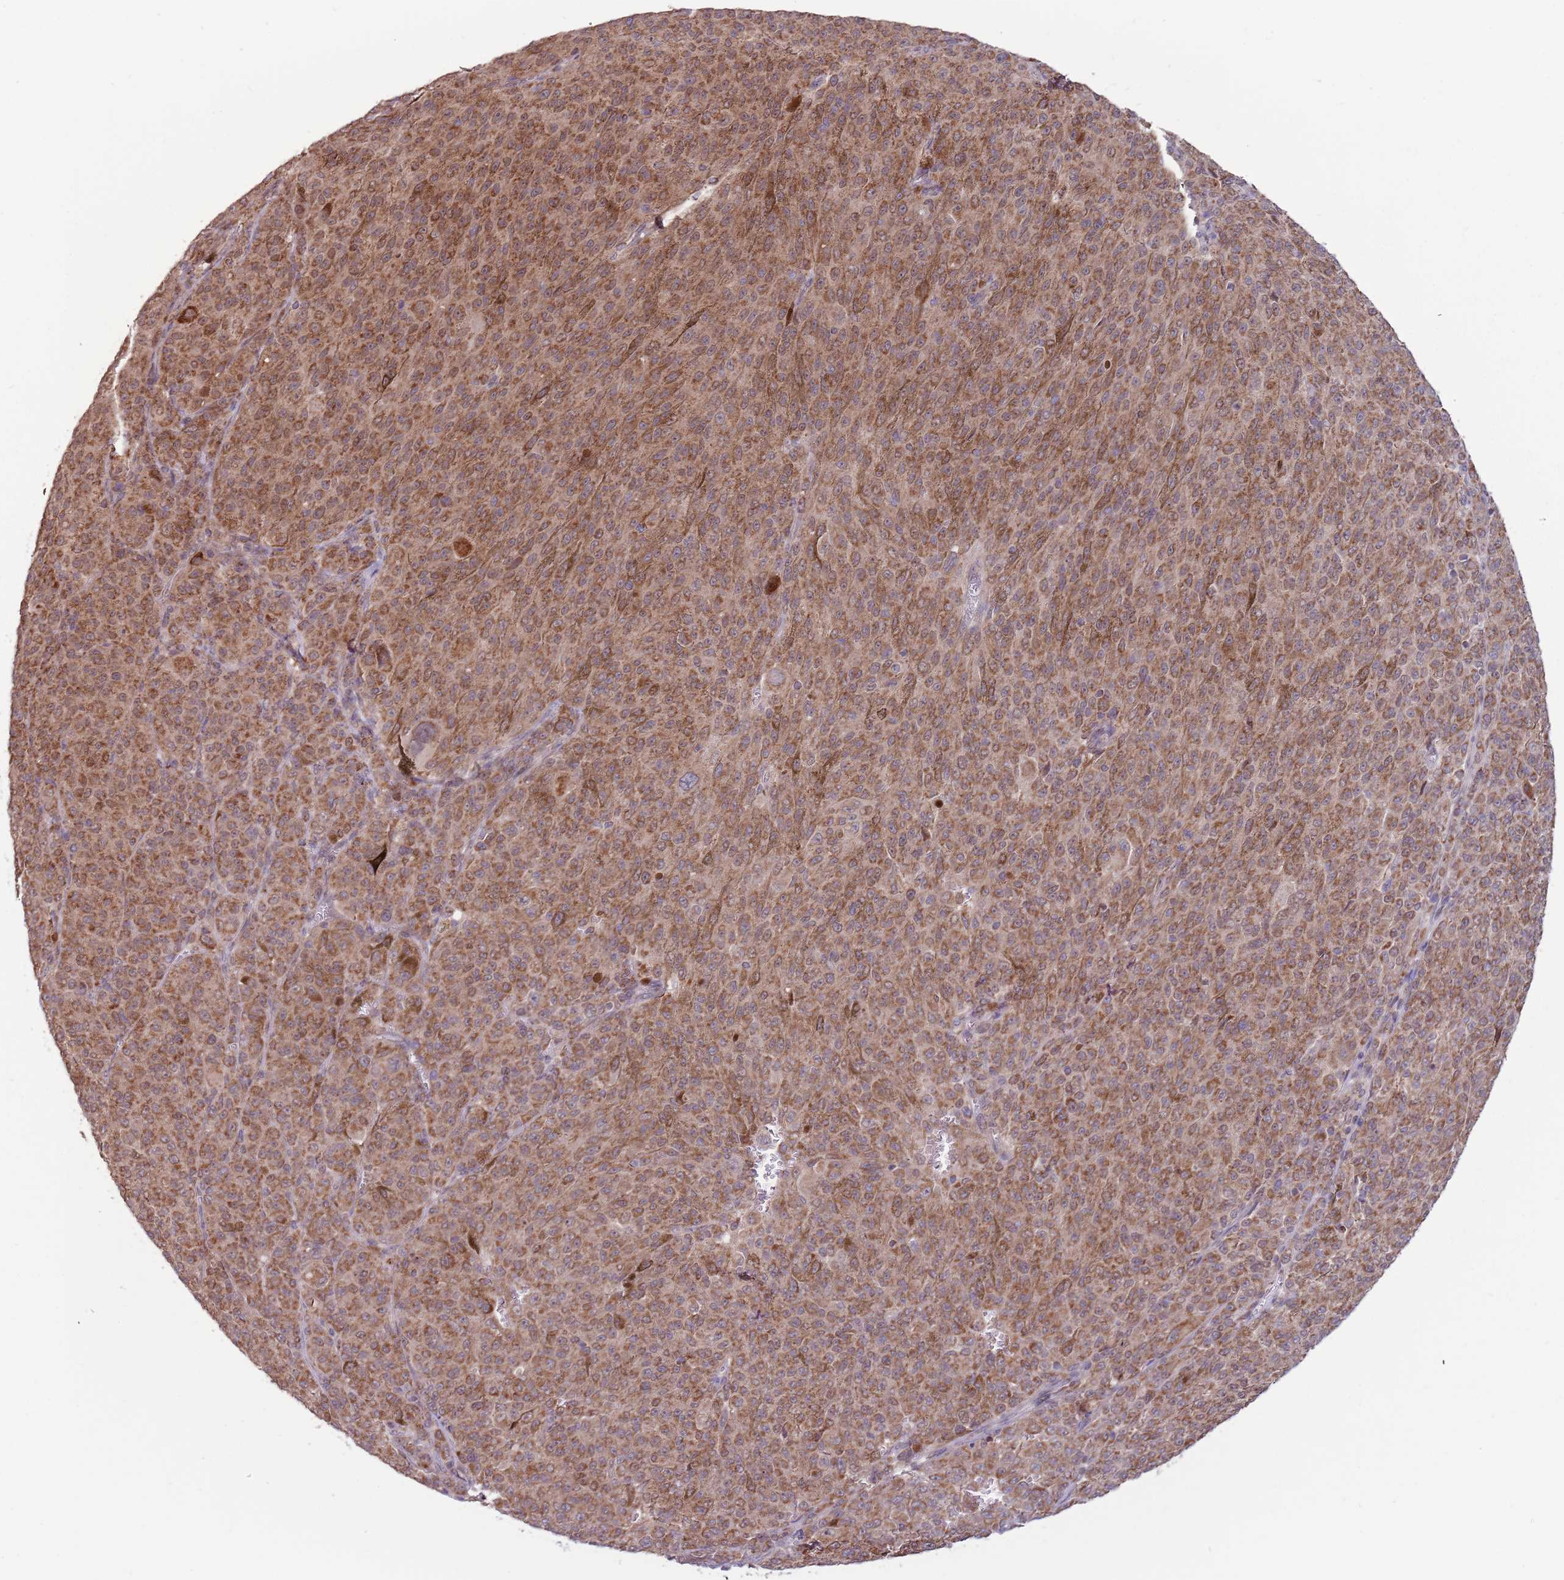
{"staining": {"intensity": "moderate", "quantity": ">75%", "location": "cytoplasmic/membranous"}, "tissue": "melanoma", "cell_type": "Tumor cells", "image_type": "cancer", "snomed": [{"axis": "morphology", "description": "Malignant melanoma, NOS"}, {"axis": "topography", "description": "Skin"}], "caption": "Malignant melanoma was stained to show a protein in brown. There is medium levels of moderate cytoplasmic/membranous expression in approximately >75% of tumor cells.", "gene": "RNF181", "patient": {"sex": "female", "age": 52}}